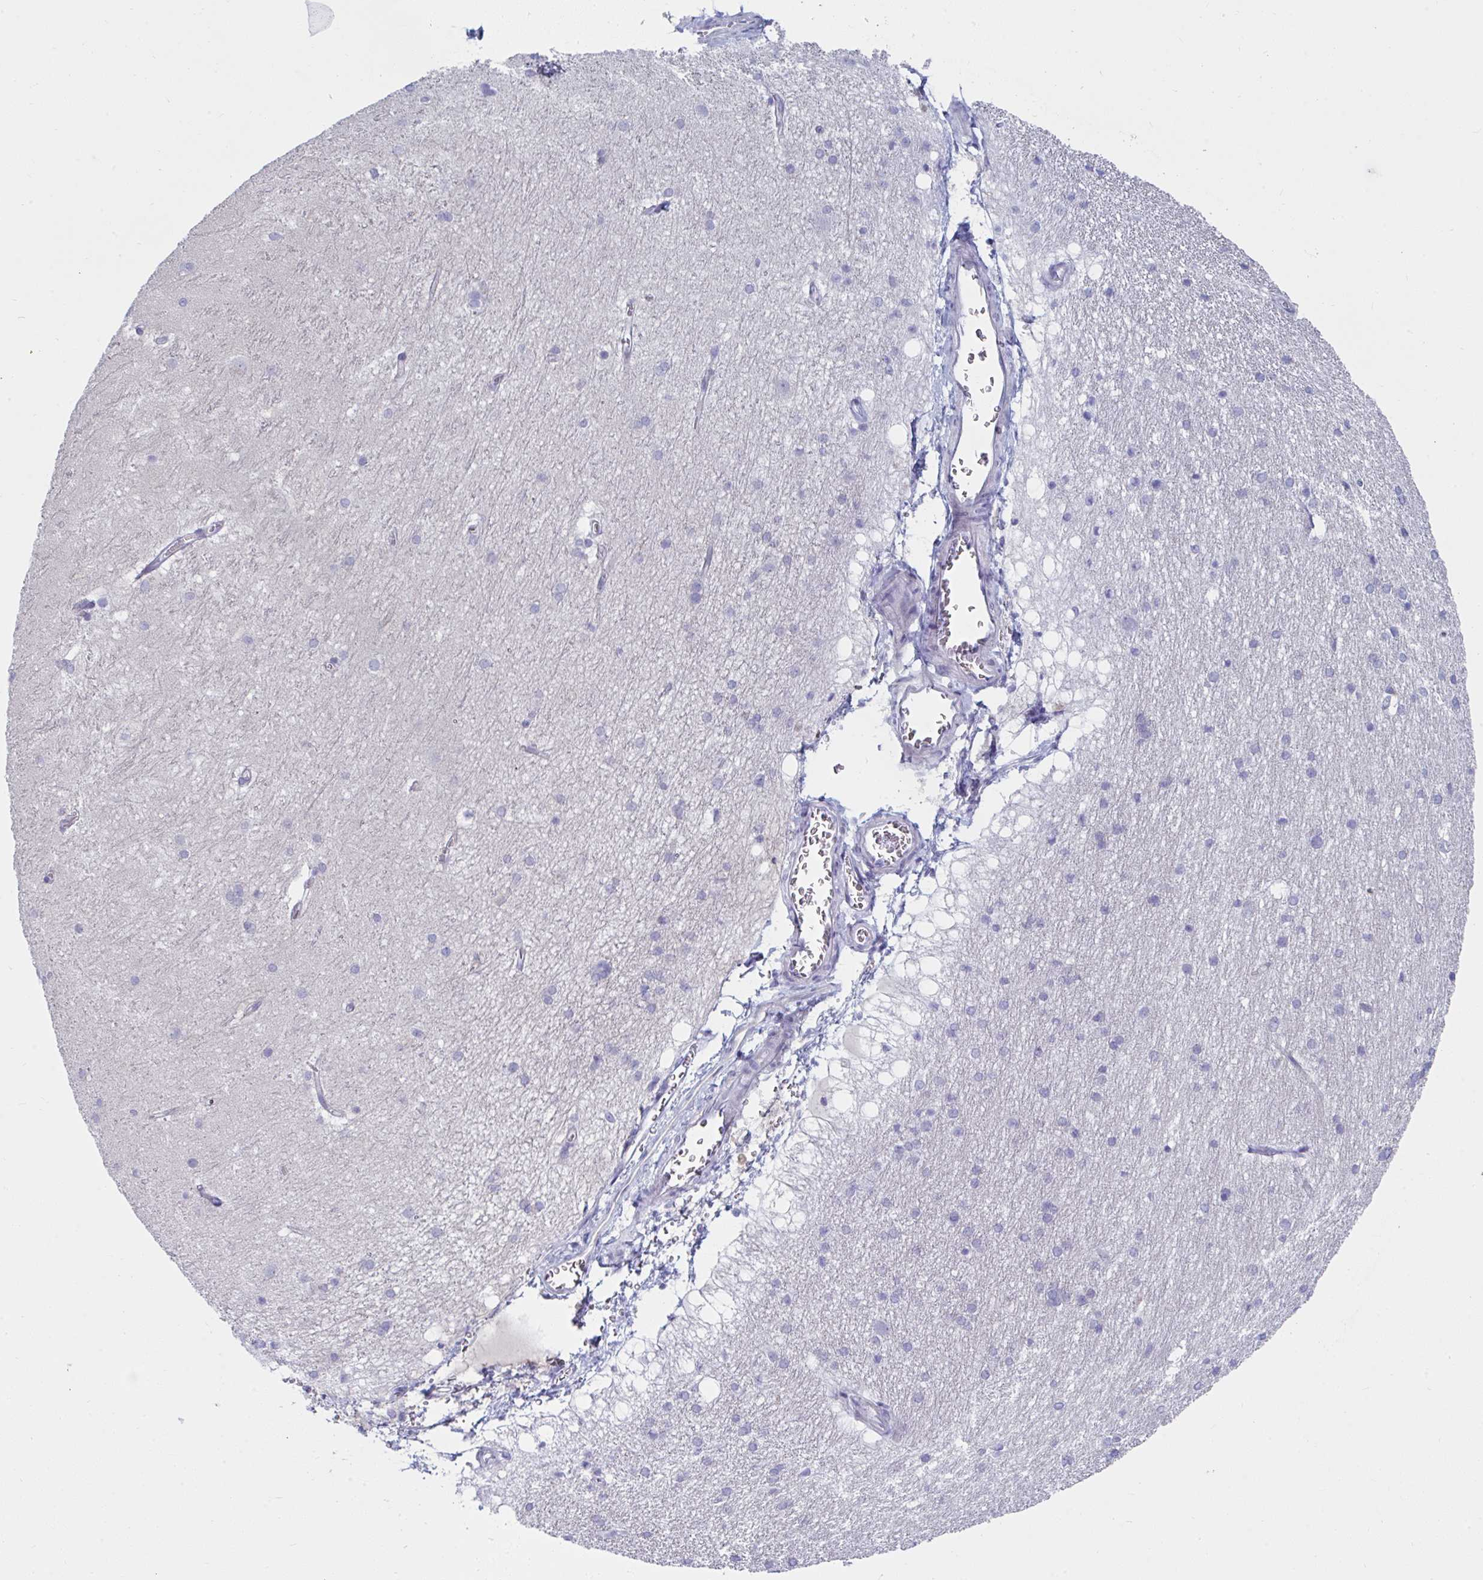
{"staining": {"intensity": "negative", "quantity": "none", "location": "none"}, "tissue": "hippocampus", "cell_type": "Glial cells", "image_type": "normal", "snomed": [{"axis": "morphology", "description": "Normal tissue, NOS"}, {"axis": "topography", "description": "Cerebral cortex"}, {"axis": "topography", "description": "Hippocampus"}], "caption": "A photomicrograph of hippocampus stained for a protein demonstrates no brown staining in glial cells. (Immunohistochemistry, brightfield microscopy, high magnification).", "gene": "MGAM2", "patient": {"sex": "female", "age": 19}}